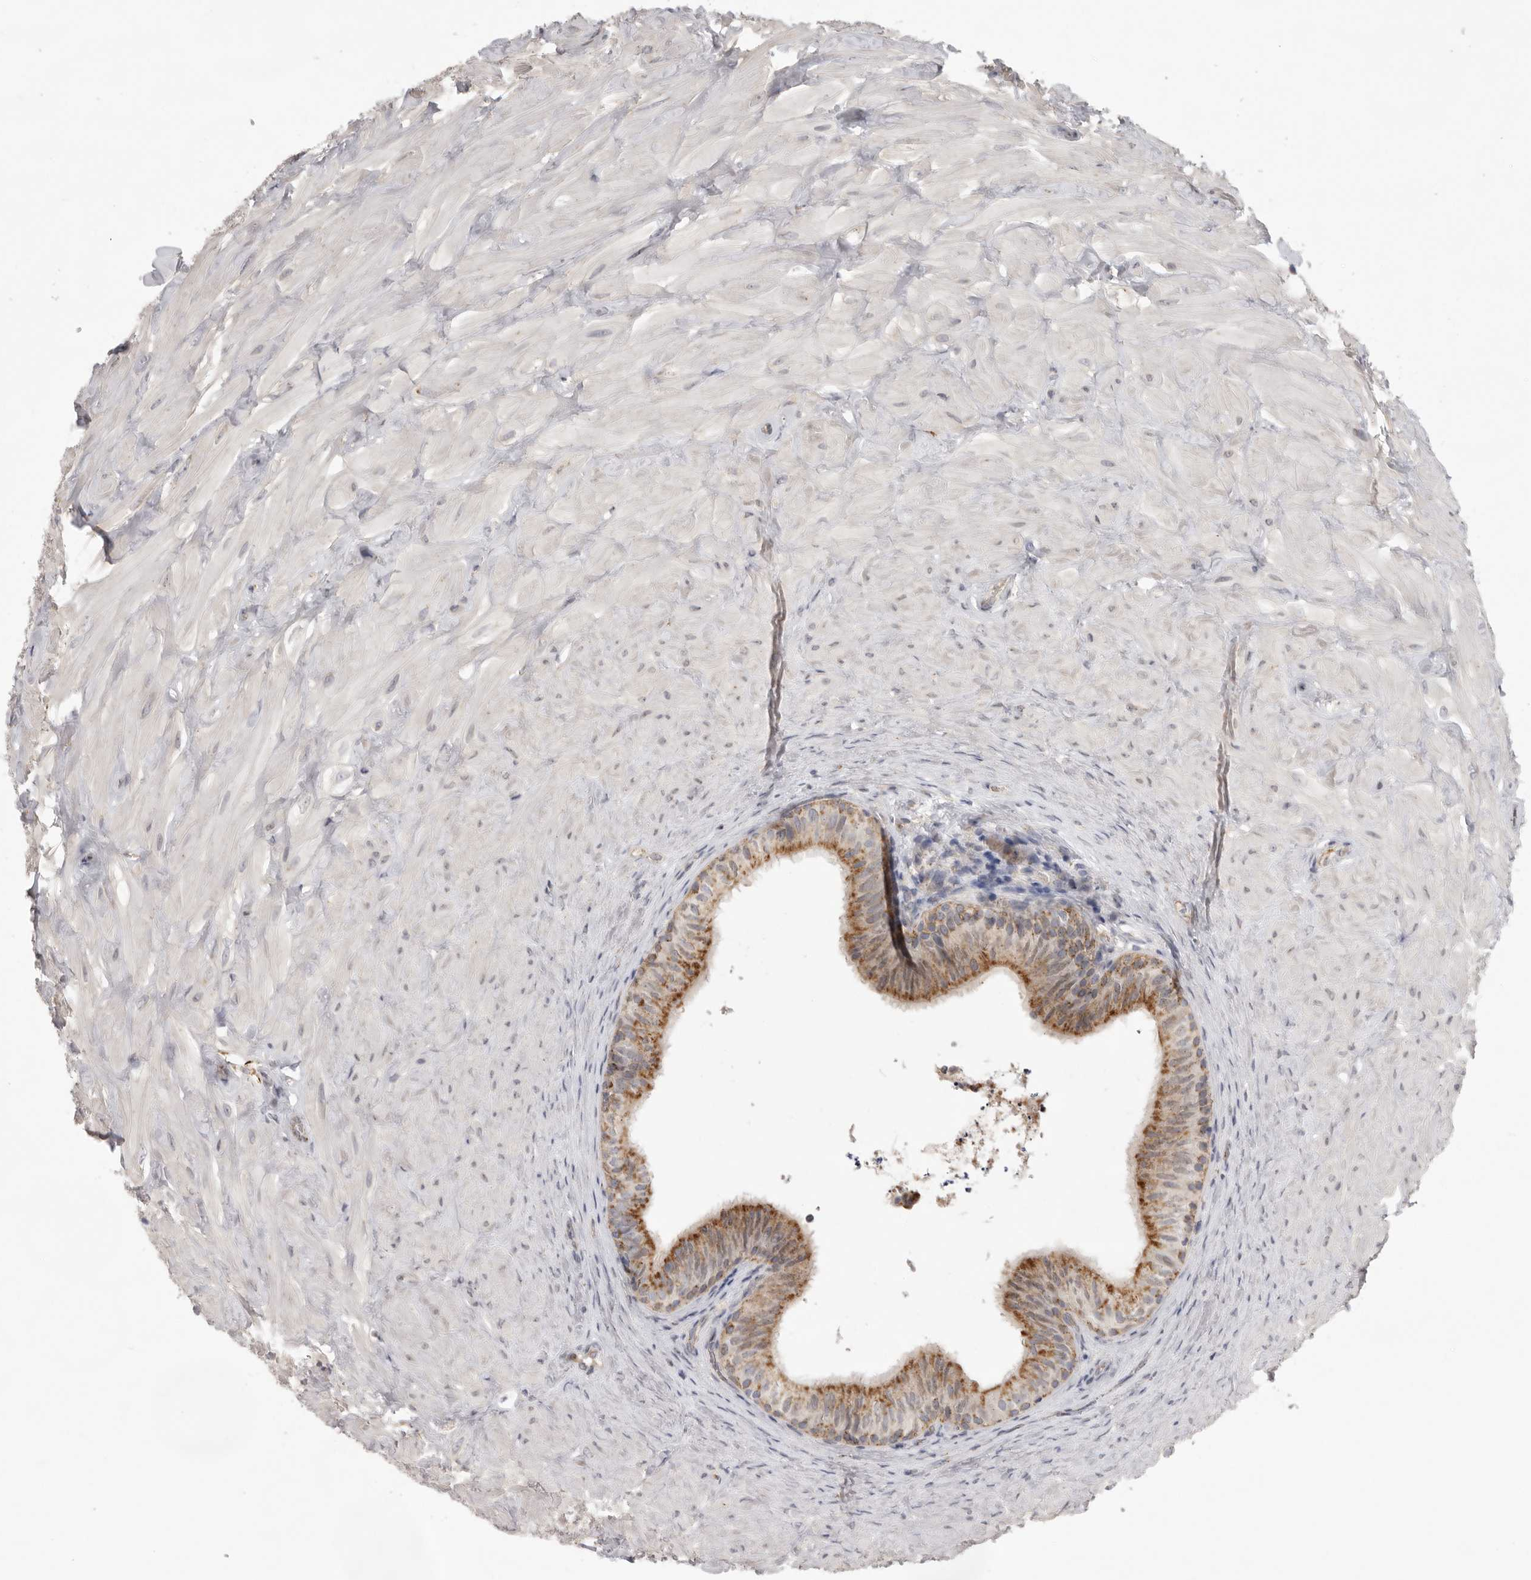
{"staining": {"intensity": "moderate", "quantity": ">75%", "location": "cytoplasmic/membranous"}, "tissue": "epididymis", "cell_type": "Glandular cells", "image_type": "normal", "snomed": [{"axis": "morphology", "description": "Normal tissue, NOS"}, {"axis": "topography", "description": "Soft tissue"}, {"axis": "topography", "description": "Epididymis"}], "caption": "IHC histopathology image of benign epididymis stained for a protein (brown), which demonstrates medium levels of moderate cytoplasmic/membranous staining in approximately >75% of glandular cells.", "gene": "TLR3", "patient": {"sex": "male", "age": 26}}